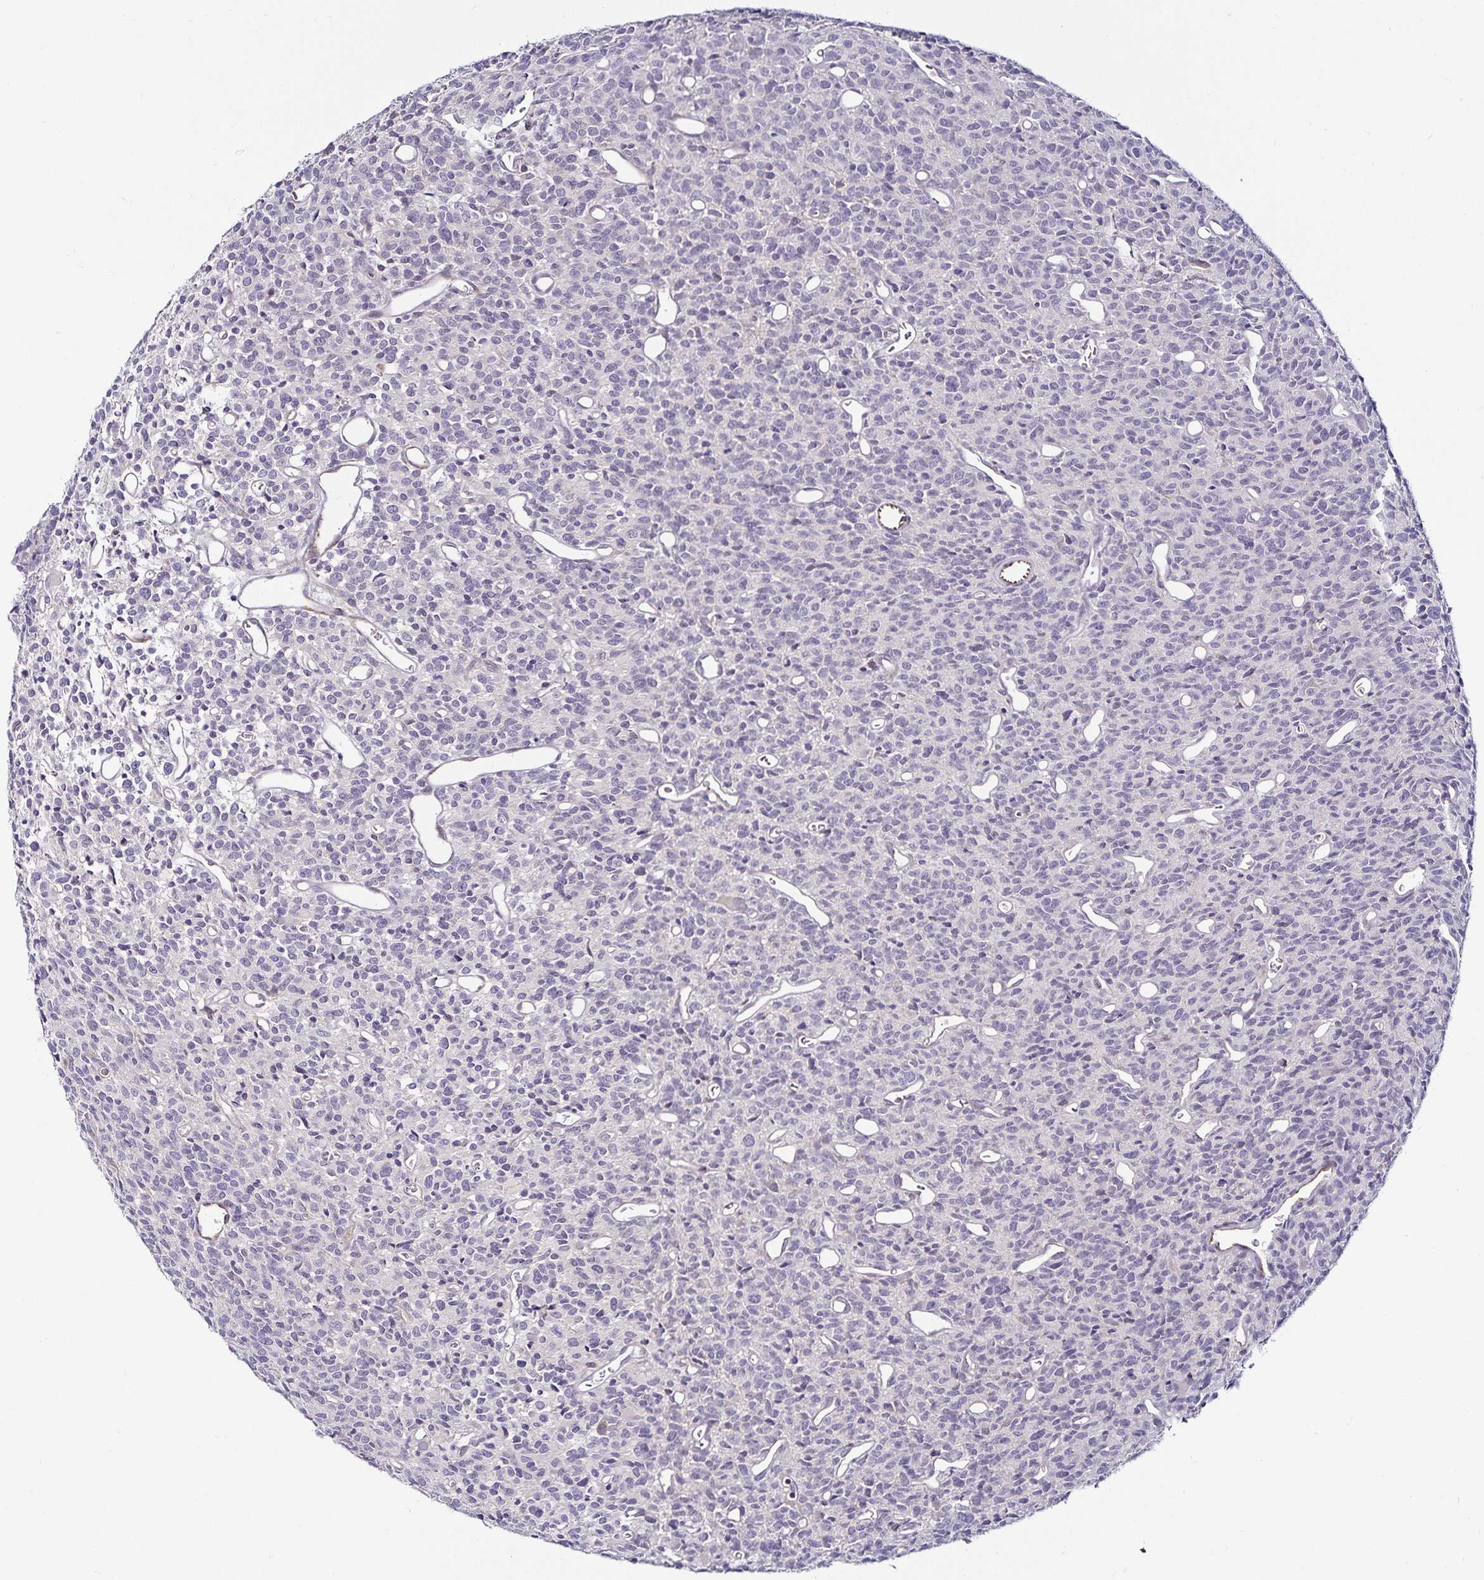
{"staining": {"intensity": "negative", "quantity": "none", "location": "none"}, "tissue": "glioma", "cell_type": "Tumor cells", "image_type": "cancer", "snomed": [{"axis": "morphology", "description": "Glioma, malignant, High grade"}, {"axis": "topography", "description": "Brain"}], "caption": "Immunohistochemistry micrograph of neoplastic tissue: human malignant glioma (high-grade) stained with DAB demonstrates no significant protein staining in tumor cells.", "gene": "ACSL5", "patient": {"sex": "male", "age": 76}}